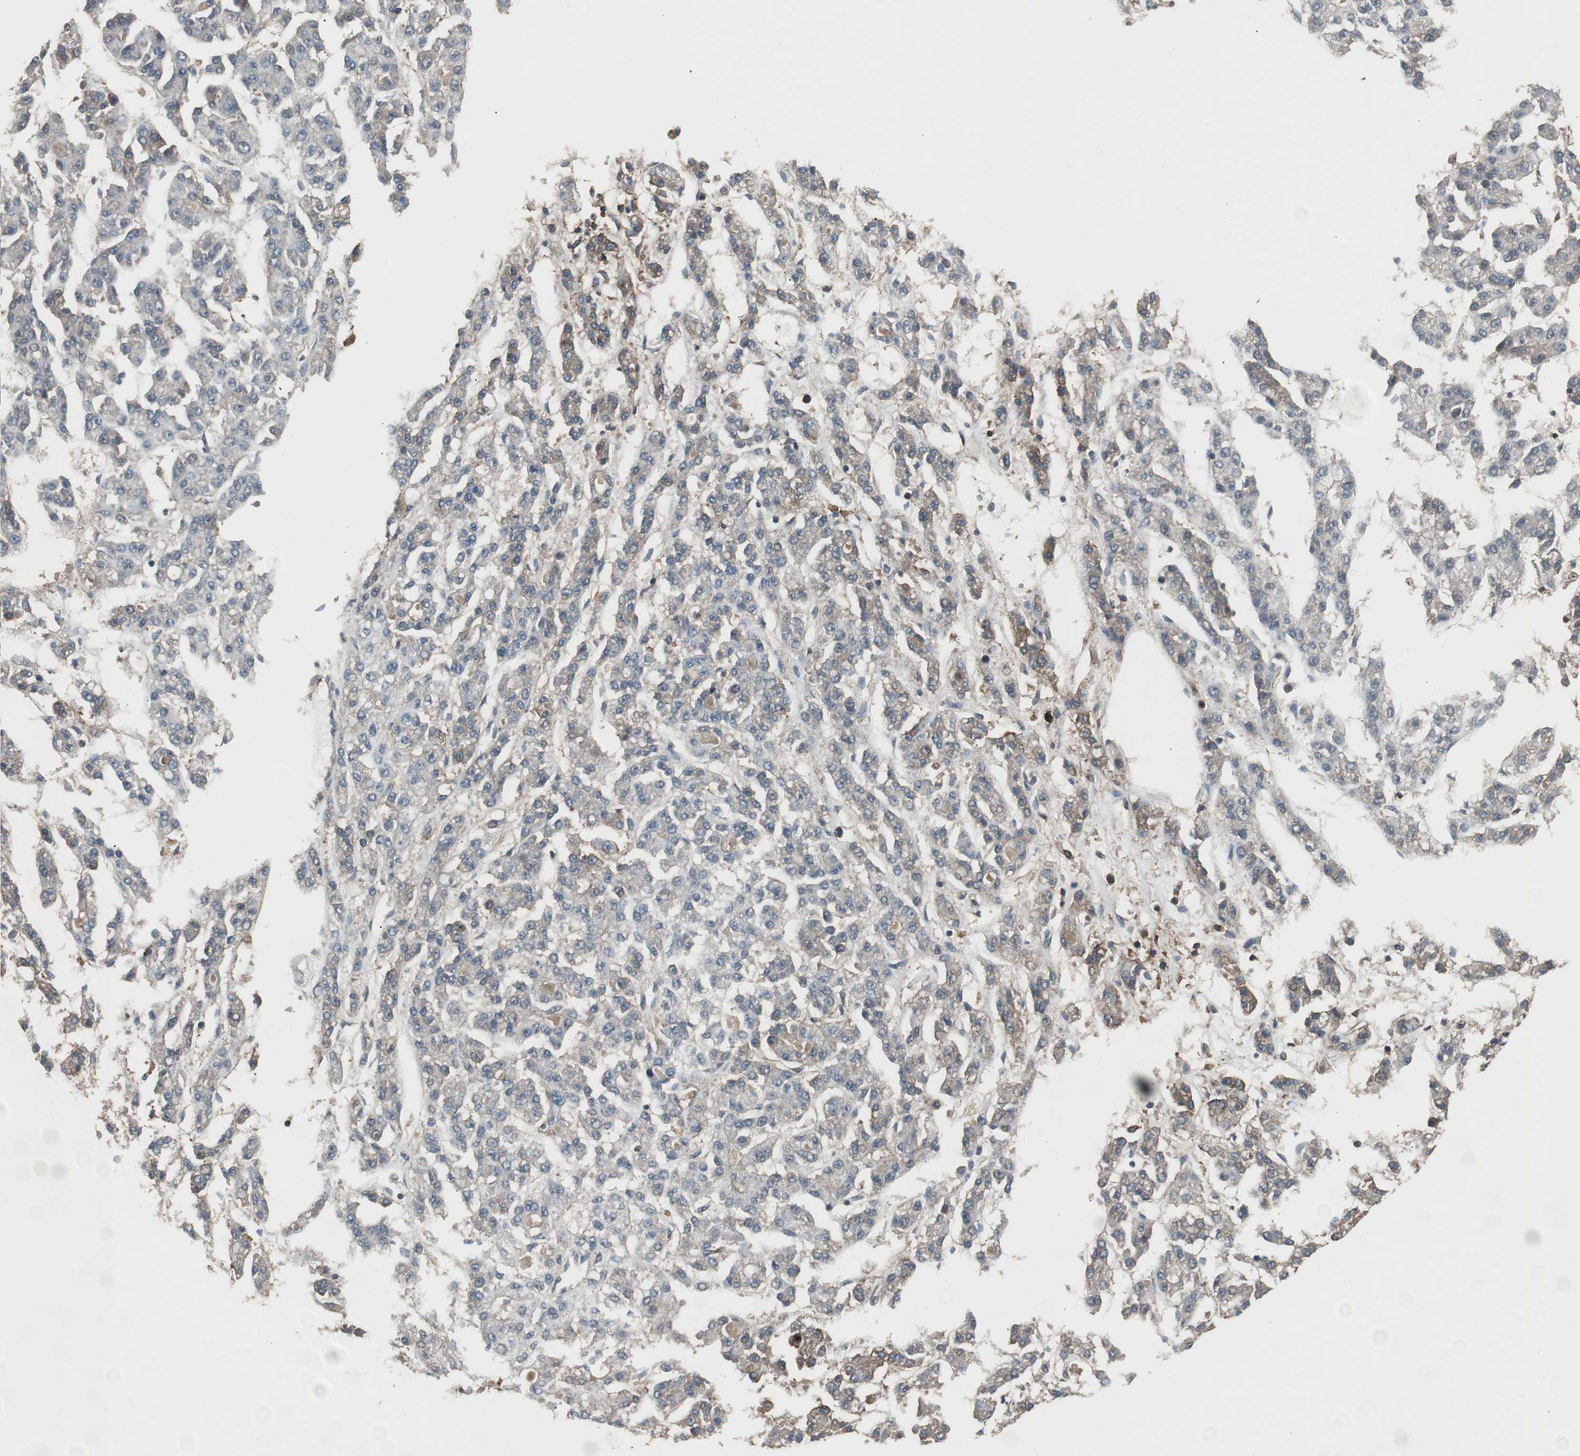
{"staining": {"intensity": "moderate", "quantity": "<25%", "location": "cytoplasmic/membranous"}, "tissue": "liver cancer", "cell_type": "Tumor cells", "image_type": "cancer", "snomed": [{"axis": "morphology", "description": "Carcinoma, Hepatocellular, NOS"}, {"axis": "topography", "description": "Liver"}], "caption": "The photomicrograph exhibits a brown stain indicating the presence of a protein in the cytoplasmic/membranous of tumor cells in liver cancer.", "gene": "B2M", "patient": {"sex": "male", "age": 70}}